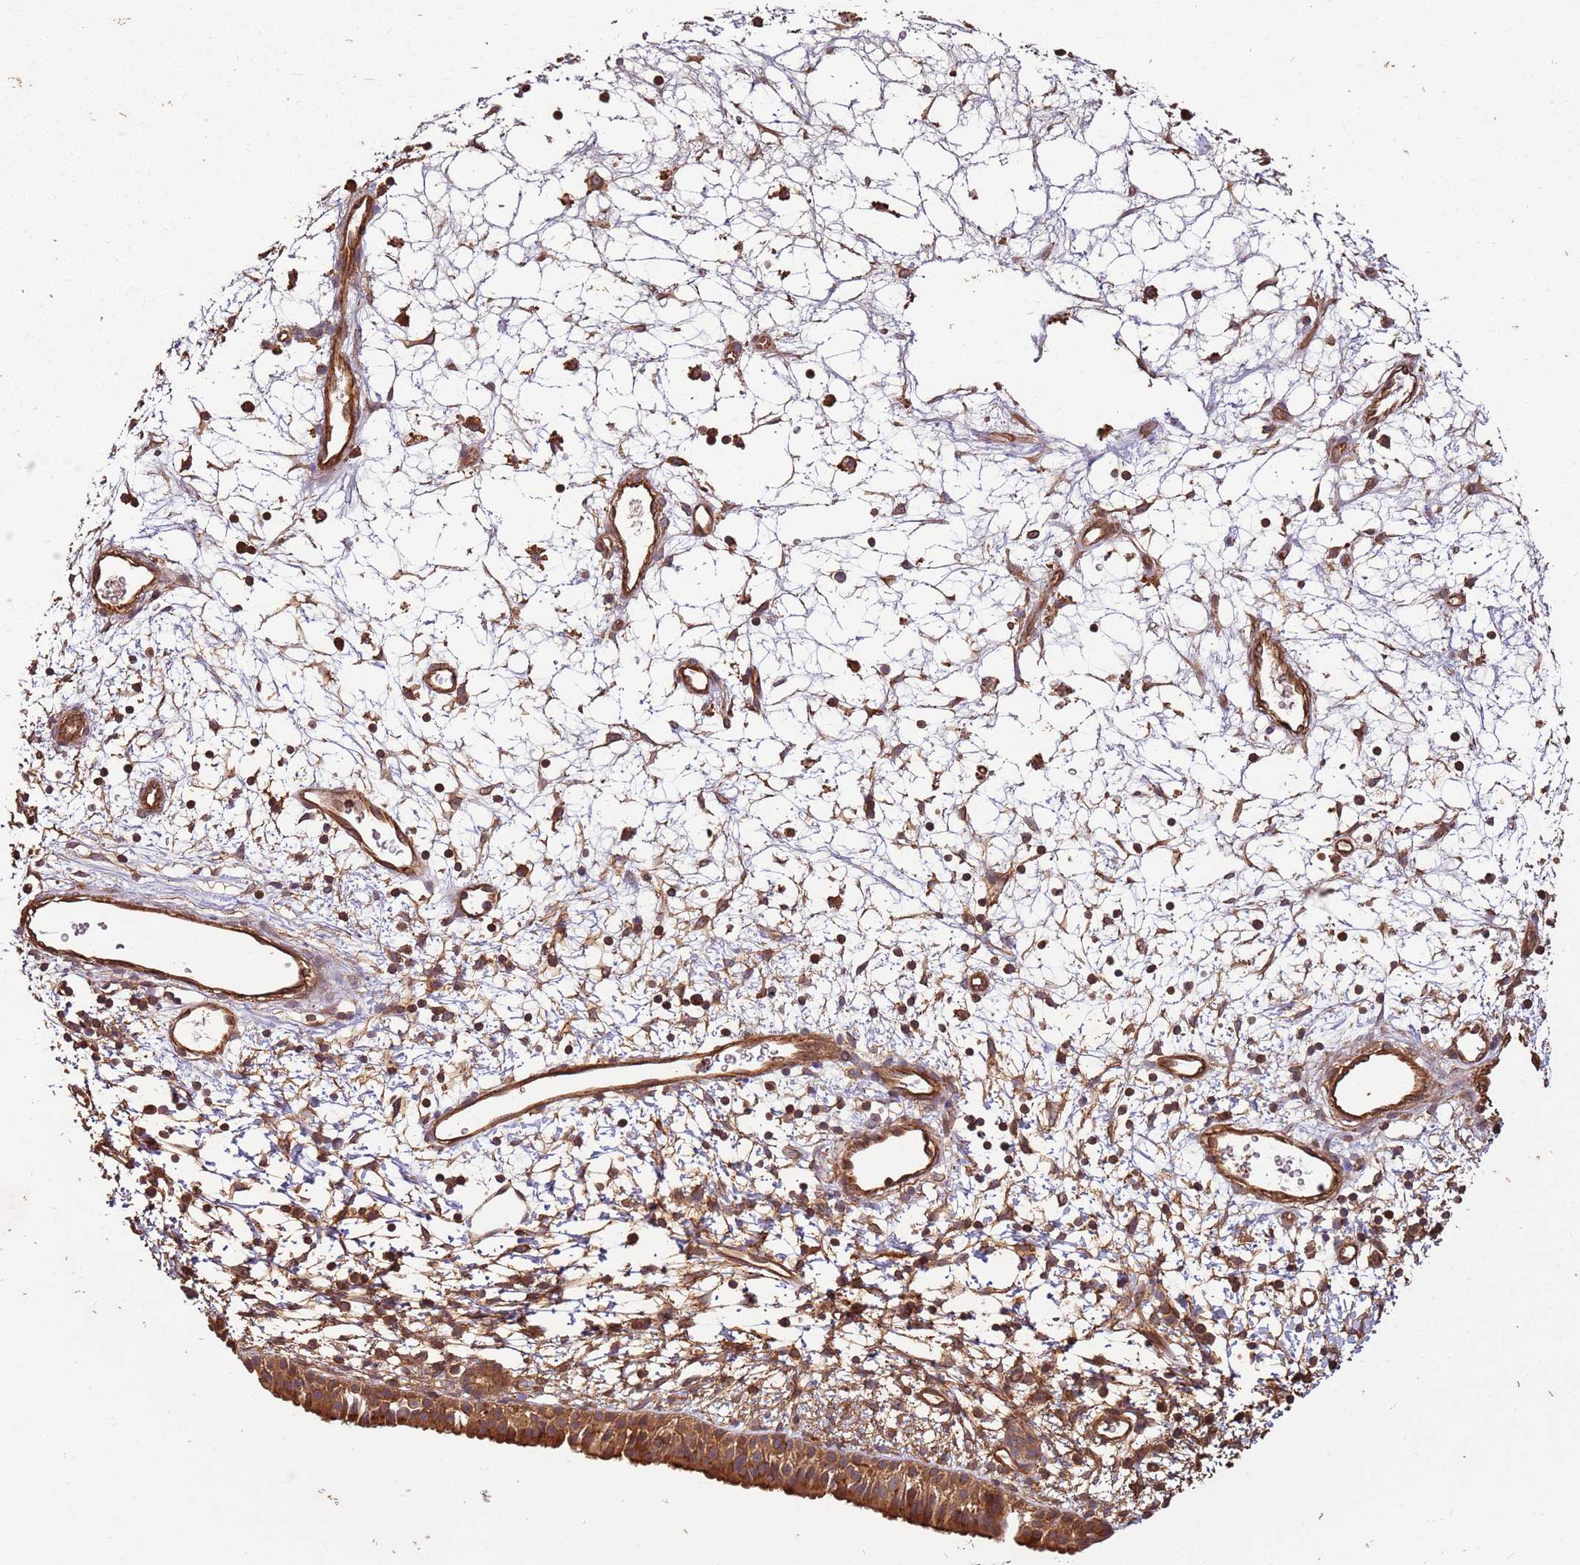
{"staining": {"intensity": "strong", "quantity": ">75%", "location": "cytoplasmic/membranous"}, "tissue": "nasopharynx", "cell_type": "Respiratory epithelial cells", "image_type": "normal", "snomed": [{"axis": "morphology", "description": "Normal tissue, NOS"}, {"axis": "topography", "description": "Nasopharynx"}], "caption": "Nasopharynx stained with a brown dye shows strong cytoplasmic/membranous positive expression in about >75% of respiratory epithelial cells.", "gene": "ACVR2A", "patient": {"sex": "male", "age": 22}}